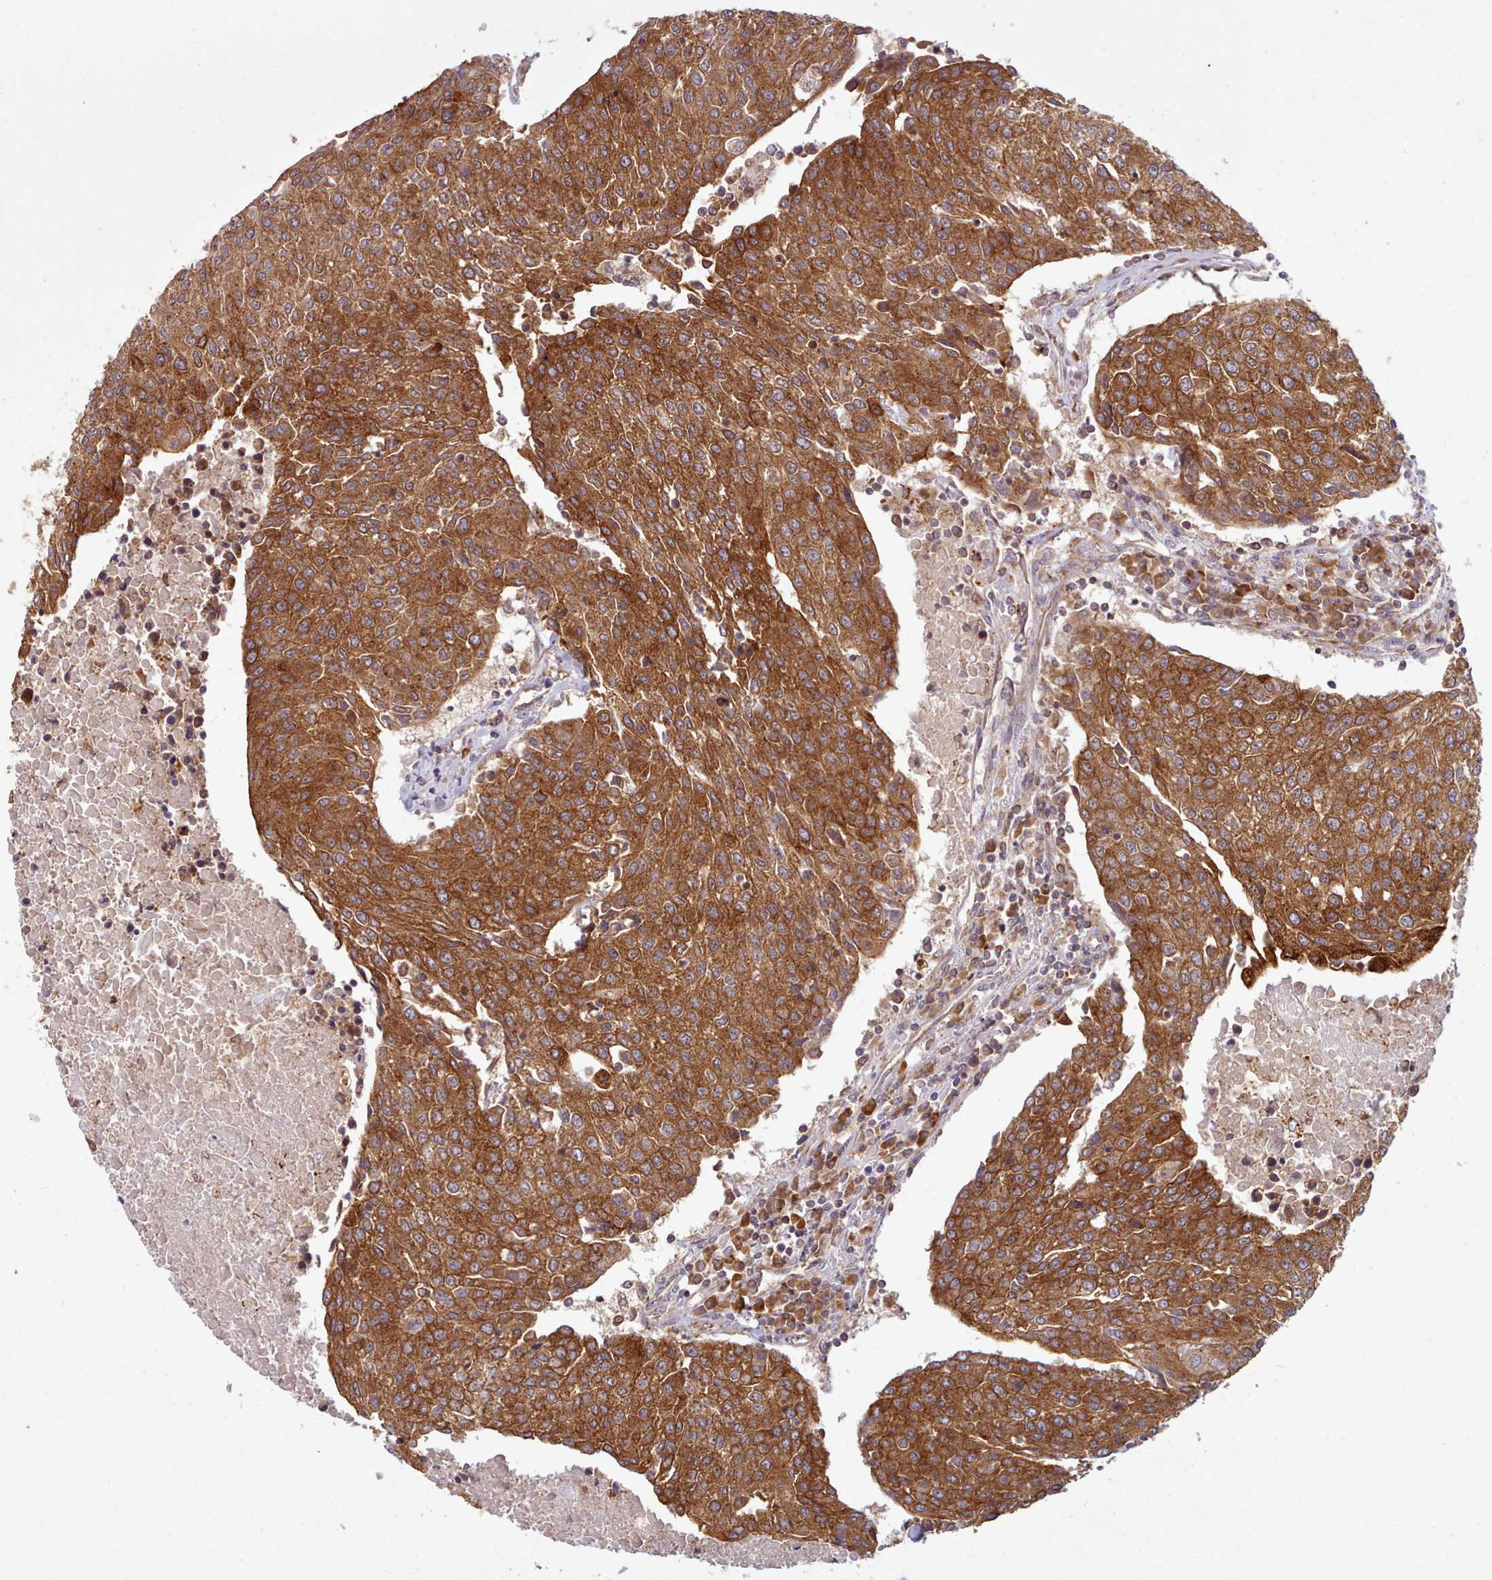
{"staining": {"intensity": "strong", "quantity": ">75%", "location": "cytoplasmic/membranous"}, "tissue": "urothelial cancer", "cell_type": "Tumor cells", "image_type": "cancer", "snomed": [{"axis": "morphology", "description": "Urothelial carcinoma, High grade"}, {"axis": "topography", "description": "Urinary bladder"}], "caption": "Urothelial cancer stained for a protein (brown) reveals strong cytoplasmic/membranous positive positivity in about >75% of tumor cells.", "gene": "CRYBG1", "patient": {"sex": "female", "age": 85}}